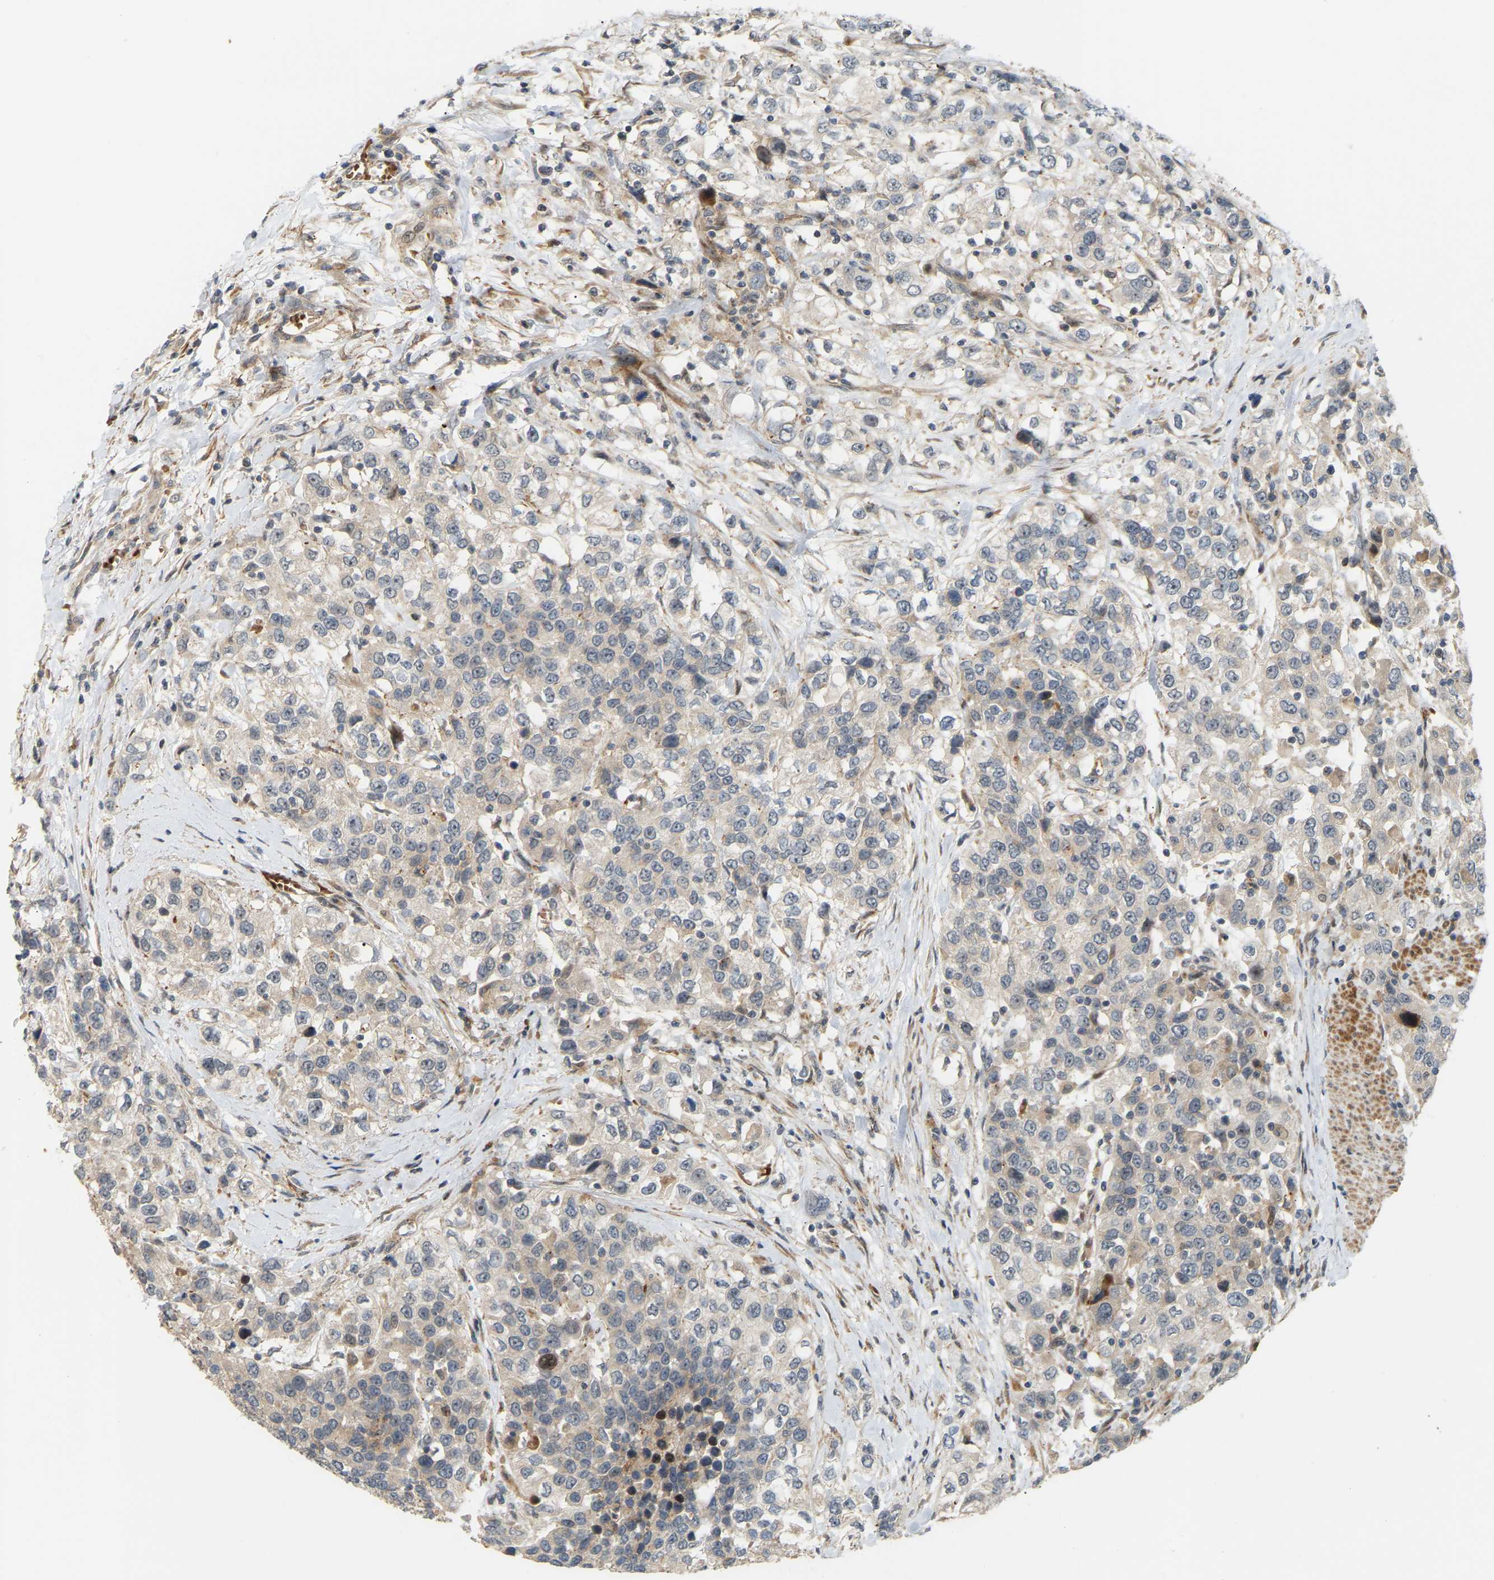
{"staining": {"intensity": "weak", "quantity": "<25%", "location": "cytoplasmic/membranous"}, "tissue": "urothelial cancer", "cell_type": "Tumor cells", "image_type": "cancer", "snomed": [{"axis": "morphology", "description": "Urothelial carcinoma, High grade"}, {"axis": "topography", "description": "Urinary bladder"}], "caption": "Protein analysis of urothelial carcinoma (high-grade) displays no significant staining in tumor cells.", "gene": "POGLUT2", "patient": {"sex": "female", "age": 80}}